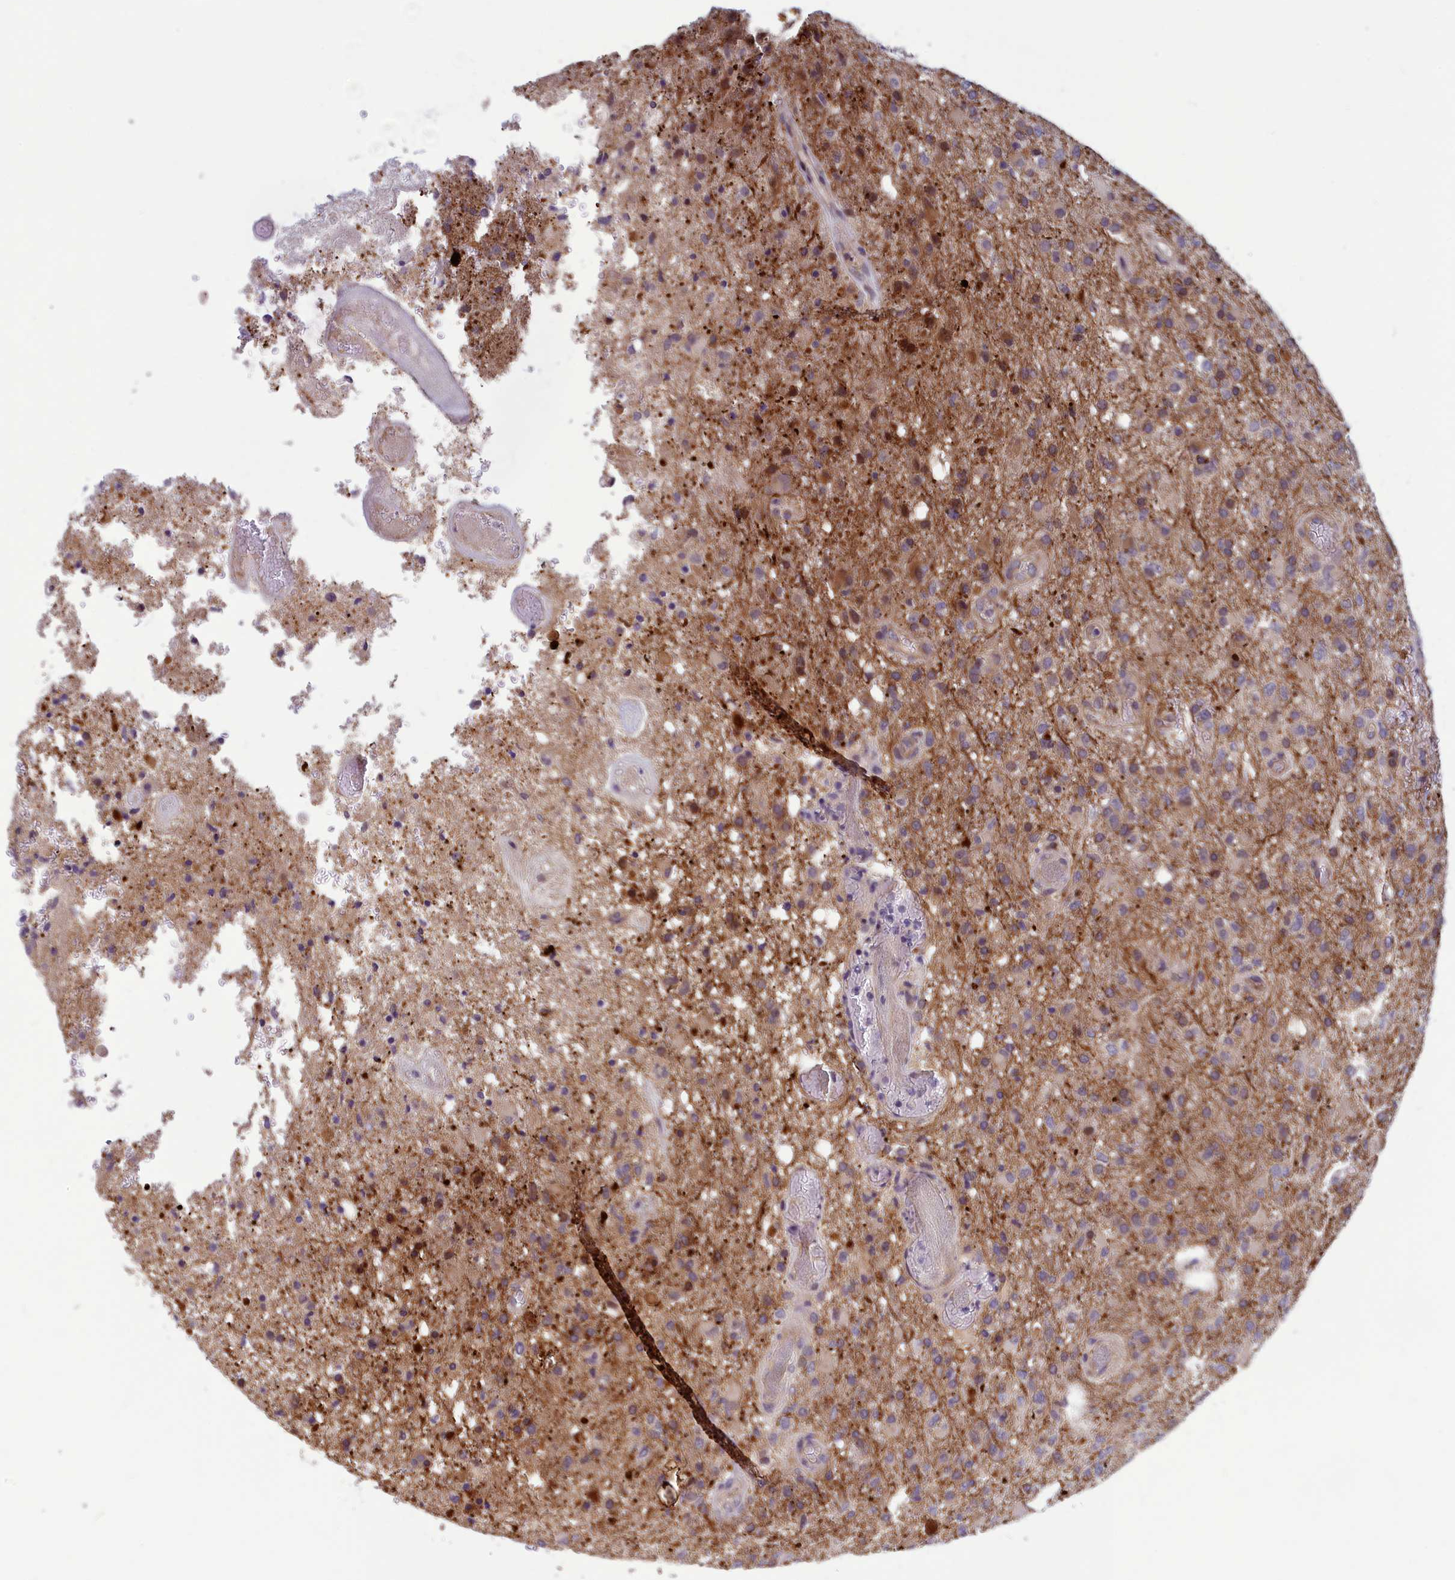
{"staining": {"intensity": "negative", "quantity": "none", "location": "none"}, "tissue": "glioma", "cell_type": "Tumor cells", "image_type": "cancer", "snomed": [{"axis": "morphology", "description": "Glioma, malignant, High grade"}, {"axis": "topography", "description": "Brain"}], "caption": "DAB immunohistochemical staining of malignant high-grade glioma reveals no significant staining in tumor cells.", "gene": "HECA", "patient": {"sex": "female", "age": 74}}